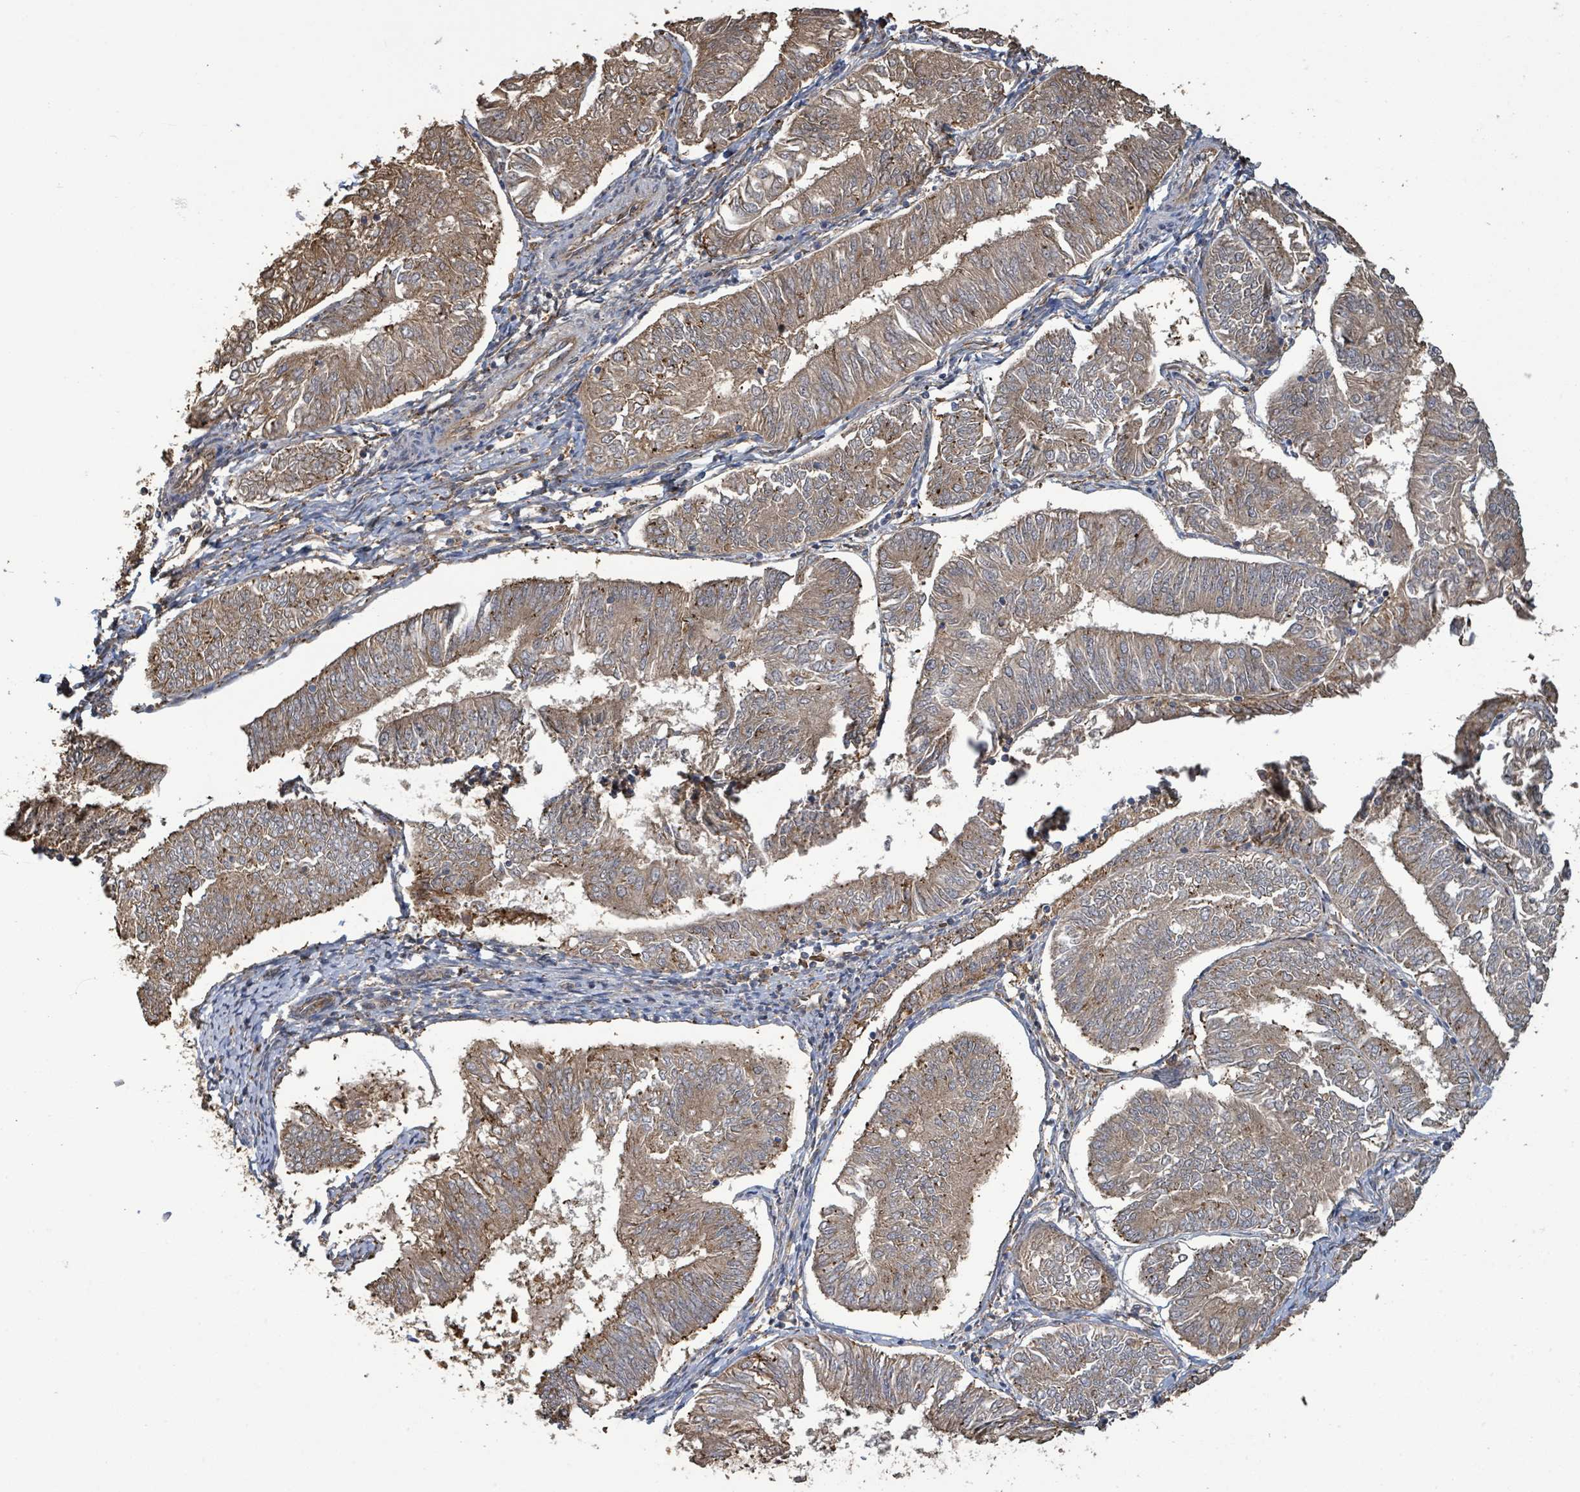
{"staining": {"intensity": "moderate", "quantity": ">75%", "location": "cytoplasmic/membranous"}, "tissue": "endometrial cancer", "cell_type": "Tumor cells", "image_type": "cancer", "snomed": [{"axis": "morphology", "description": "Adenocarcinoma, NOS"}, {"axis": "topography", "description": "Endometrium"}], "caption": "There is medium levels of moderate cytoplasmic/membranous staining in tumor cells of endometrial cancer (adenocarcinoma), as demonstrated by immunohistochemical staining (brown color).", "gene": "ARPIN", "patient": {"sex": "female", "age": 58}}